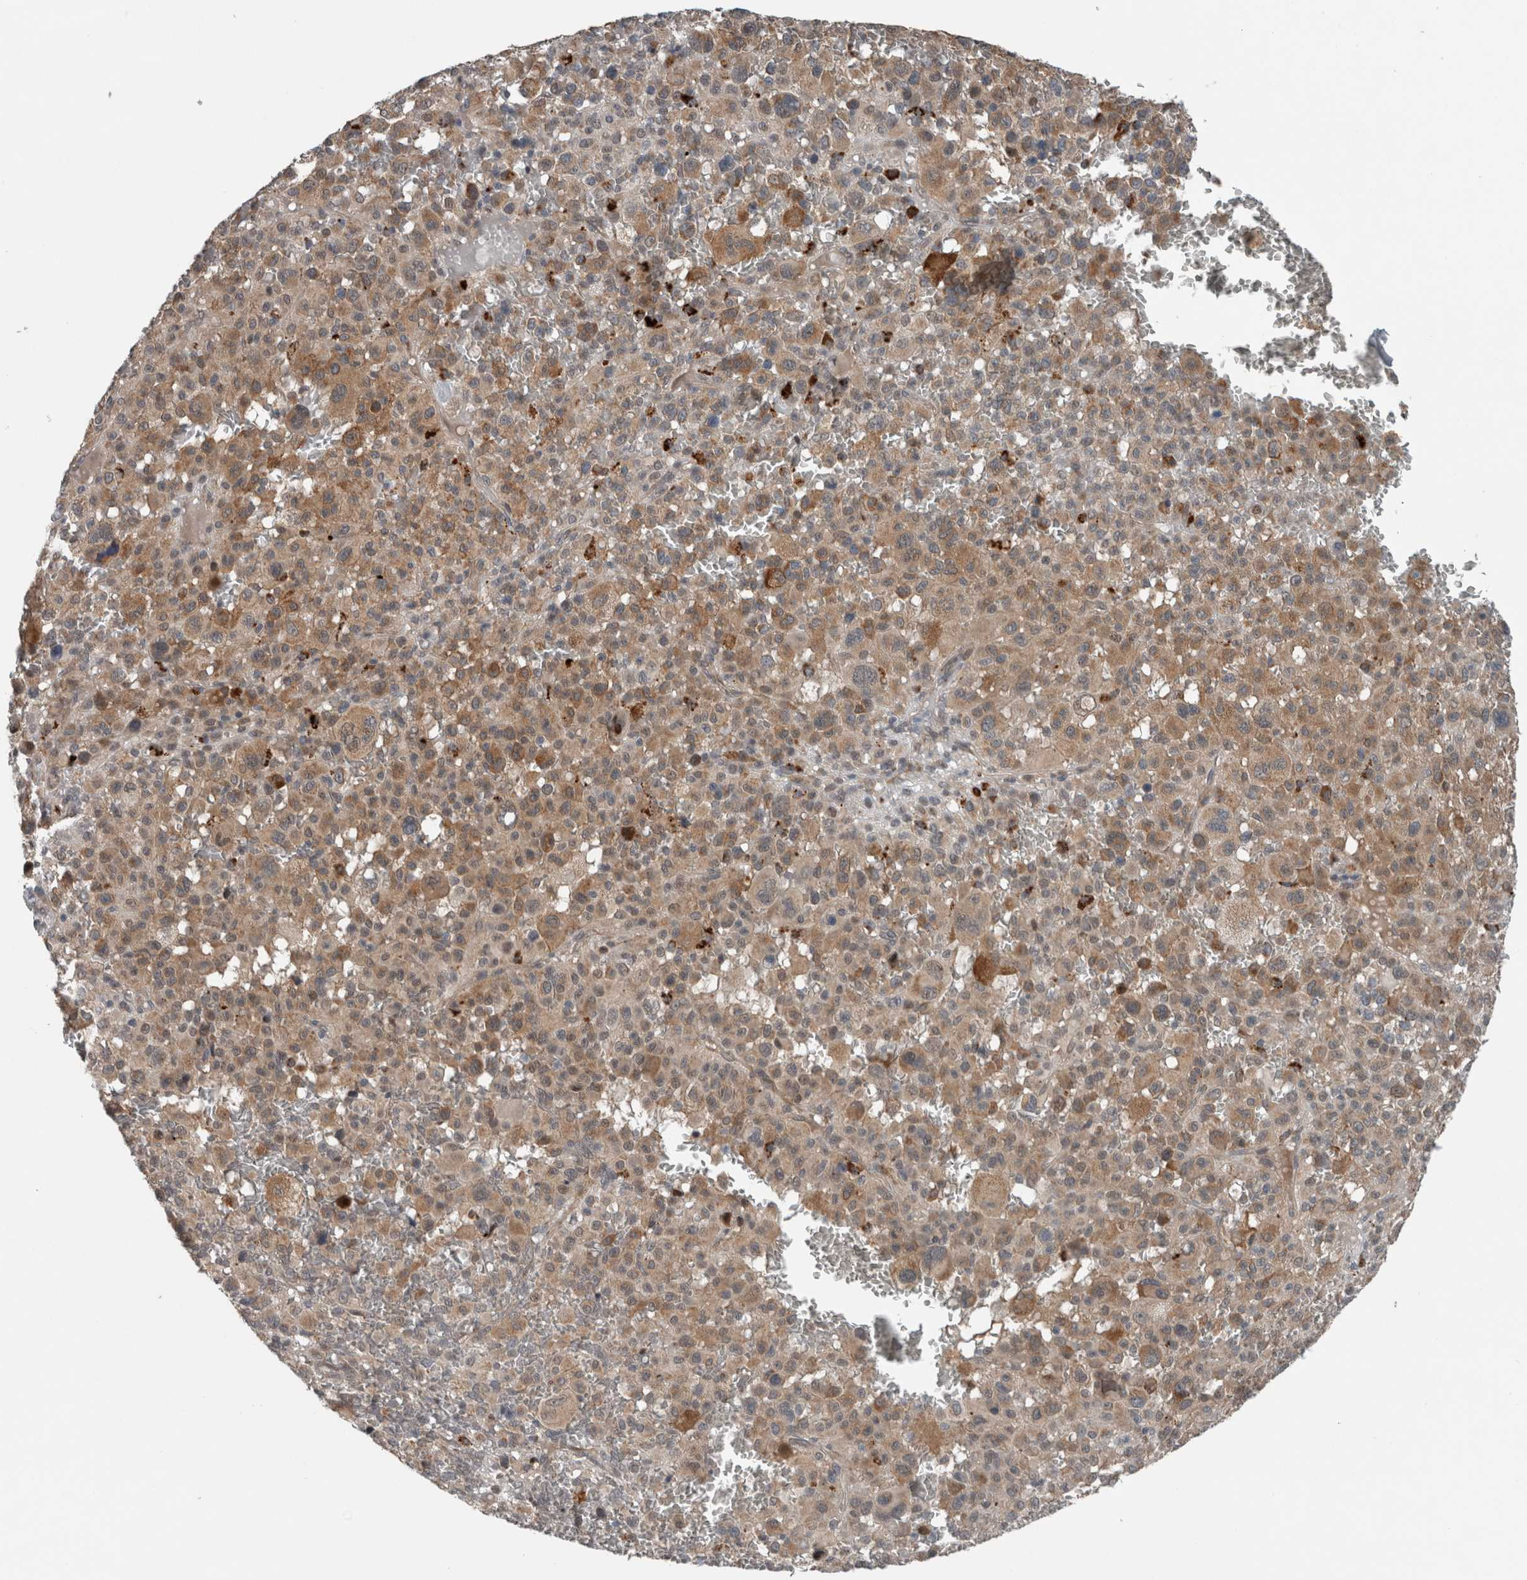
{"staining": {"intensity": "moderate", "quantity": ">75%", "location": "cytoplasmic/membranous"}, "tissue": "melanoma", "cell_type": "Tumor cells", "image_type": "cancer", "snomed": [{"axis": "morphology", "description": "Malignant melanoma, Metastatic site"}, {"axis": "topography", "description": "Skin"}], "caption": "Human melanoma stained with a protein marker exhibits moderate staining in tumor cells.", "gene": "GBA2", "patient": {"sex": "female", "age": 74}}